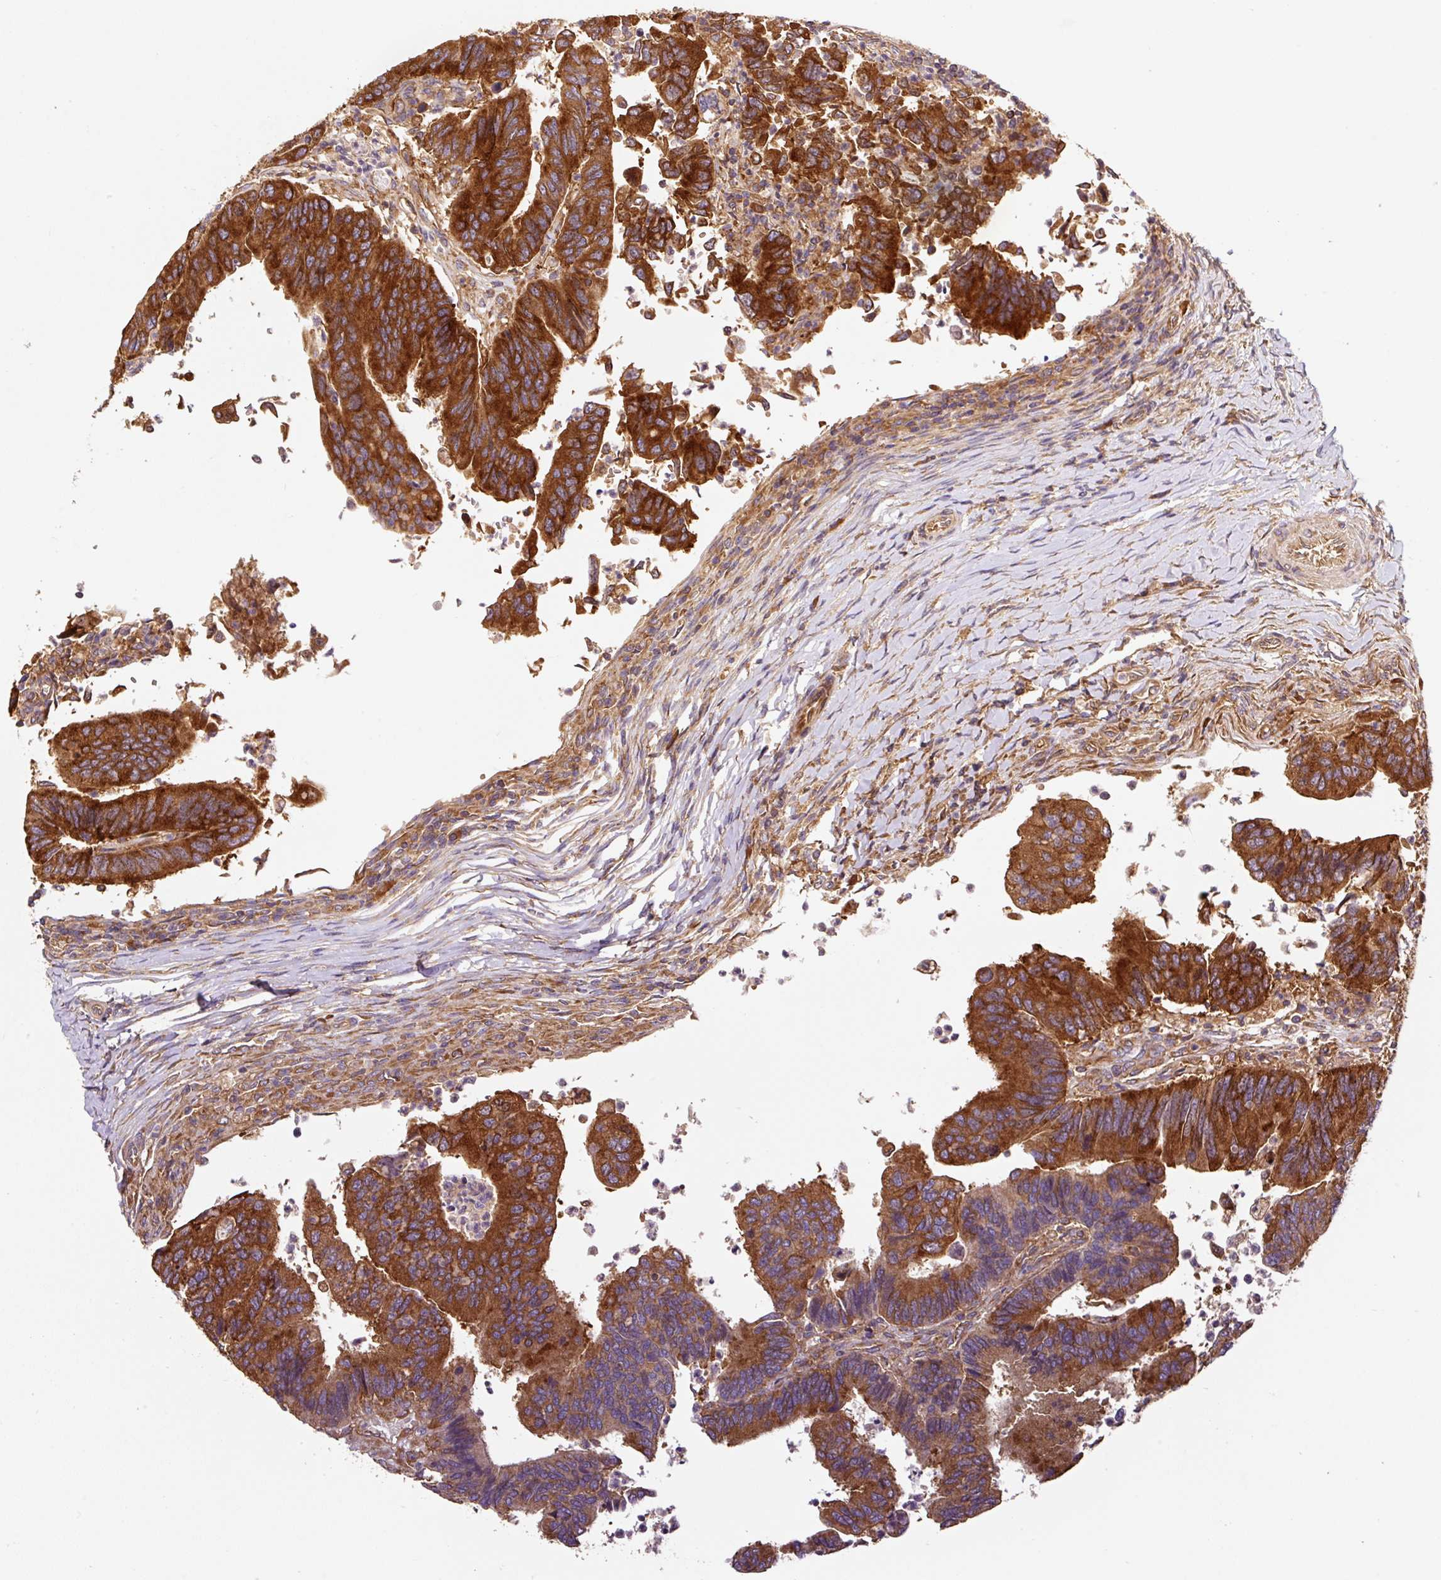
{"staining": {"intensity": "strong", "quantity": ">75%", "location": "cytoplasmic/membranous"}, "tissue": "colorectal cancer", "cell_type": "Tumor cells", "image_type": "cancer", "snomed": [{"axis": "morphology", "description": "Adenocarcinoma, NOS"}, {"axis": "topography", "description": "Colon"}], "caption": "Colorectal adenocarcinoma stained for a protein exhibits strong cytoplasmic/membranous positivity in tumor cells. (IHC, brightfield microscopy, high magnification).", "gene": "EIF2S2", "patient": {"sex": "female", "age": 67}}